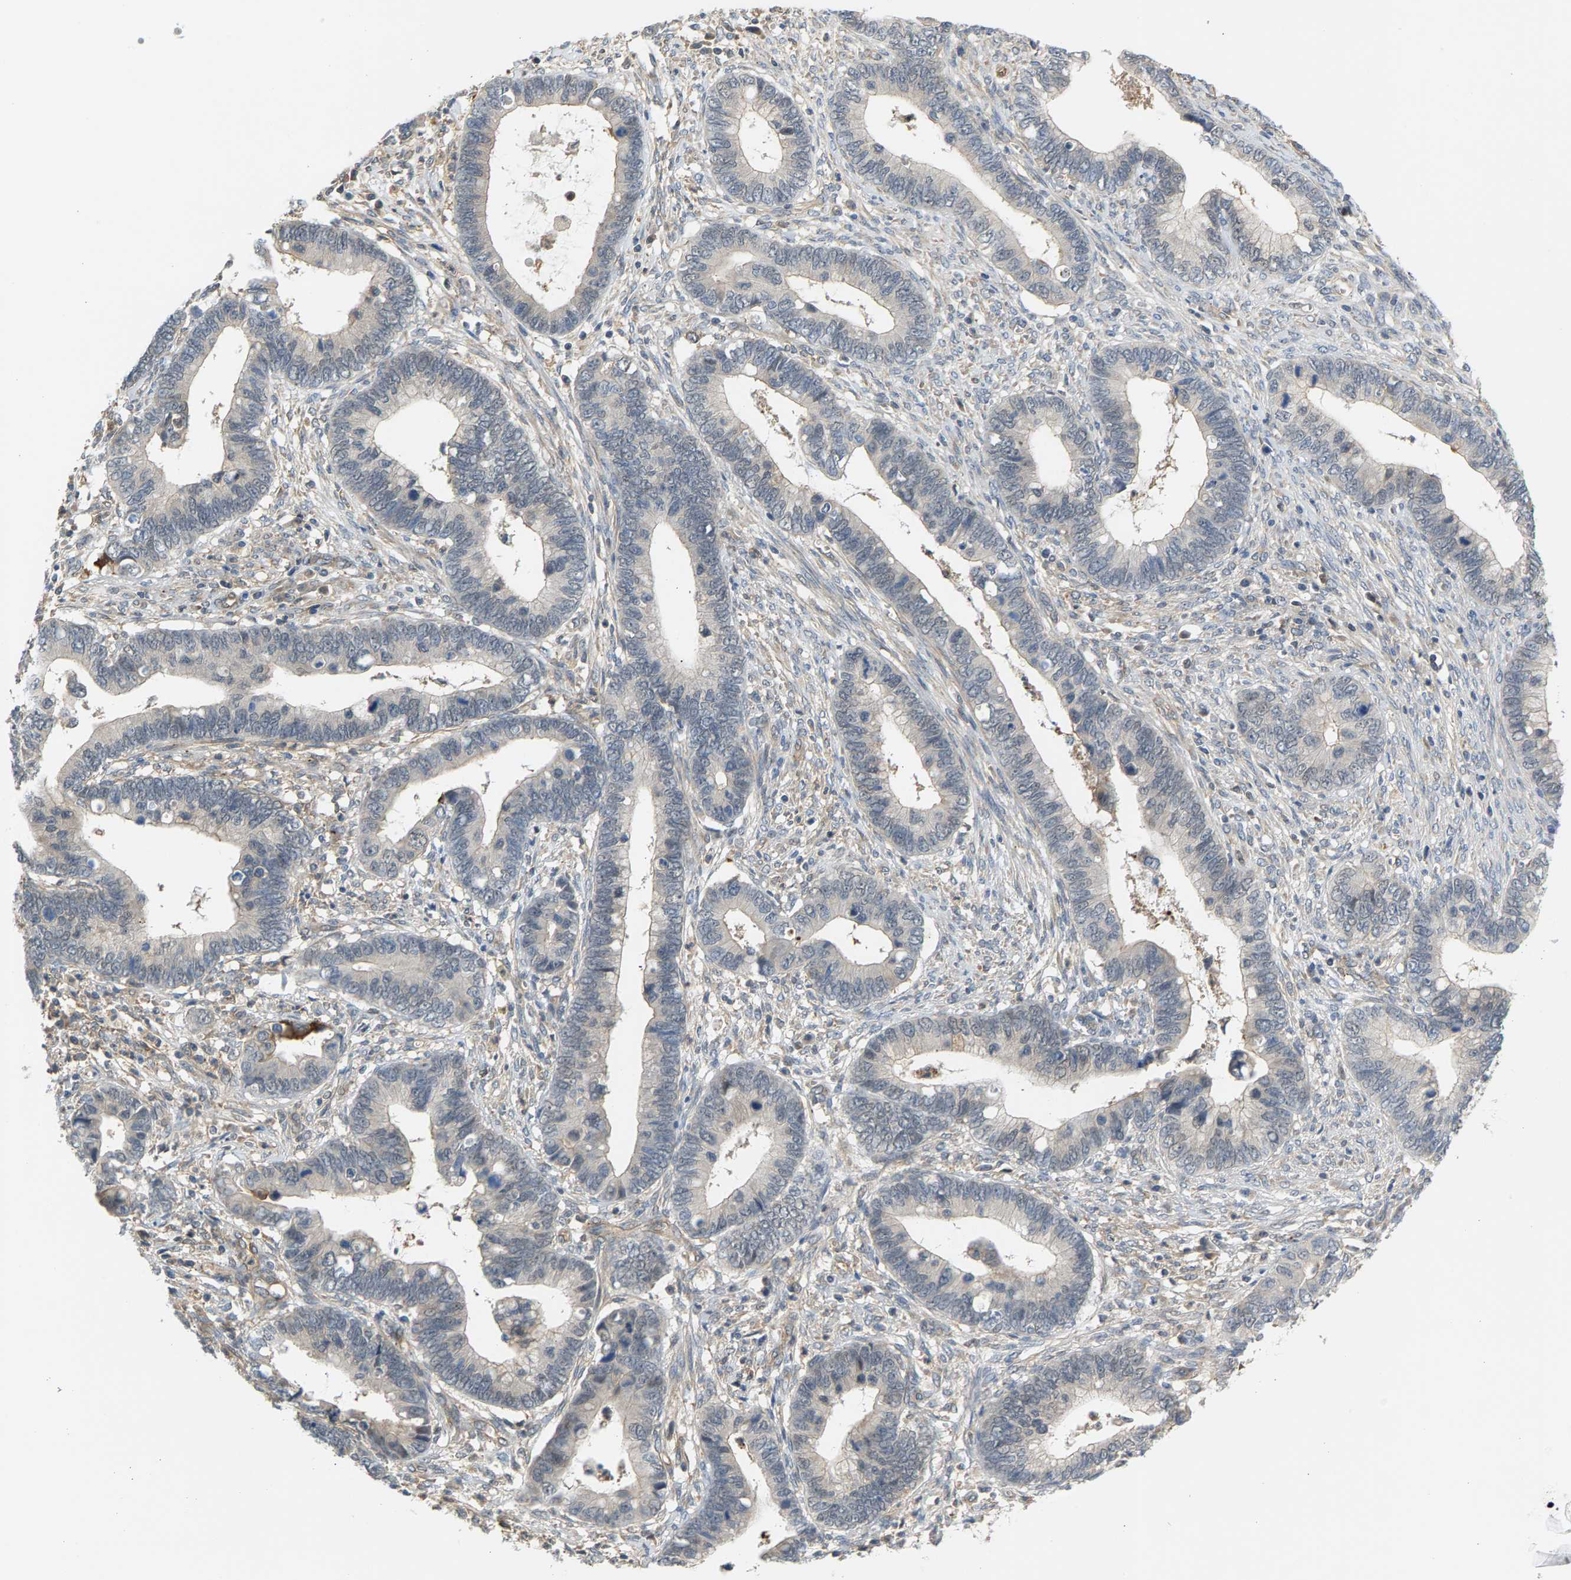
{"staining": {"intensity": "weak", "quantity": "<25%", "location": "cytoplasmic/membranous"}, "tissue": "cervical cancer", "cell_type": "Tumor cells", "image_type": "cancer", "snomed": [{"axis": "morphology", "description": "Adenocarcinoma, NOS"}, {"axis": "topography", "description": "Cervix"}], "caption": "High magnification brightfield microscopy of cervical cancer stained with DAB (3,3'-diaminobenzidine) (brown) and counterstained with hematoxylin (blue): tumor cells show no significant staining.", "gene": "KRTAP27-1", "patient": {"sex": "female", "age": 44}}